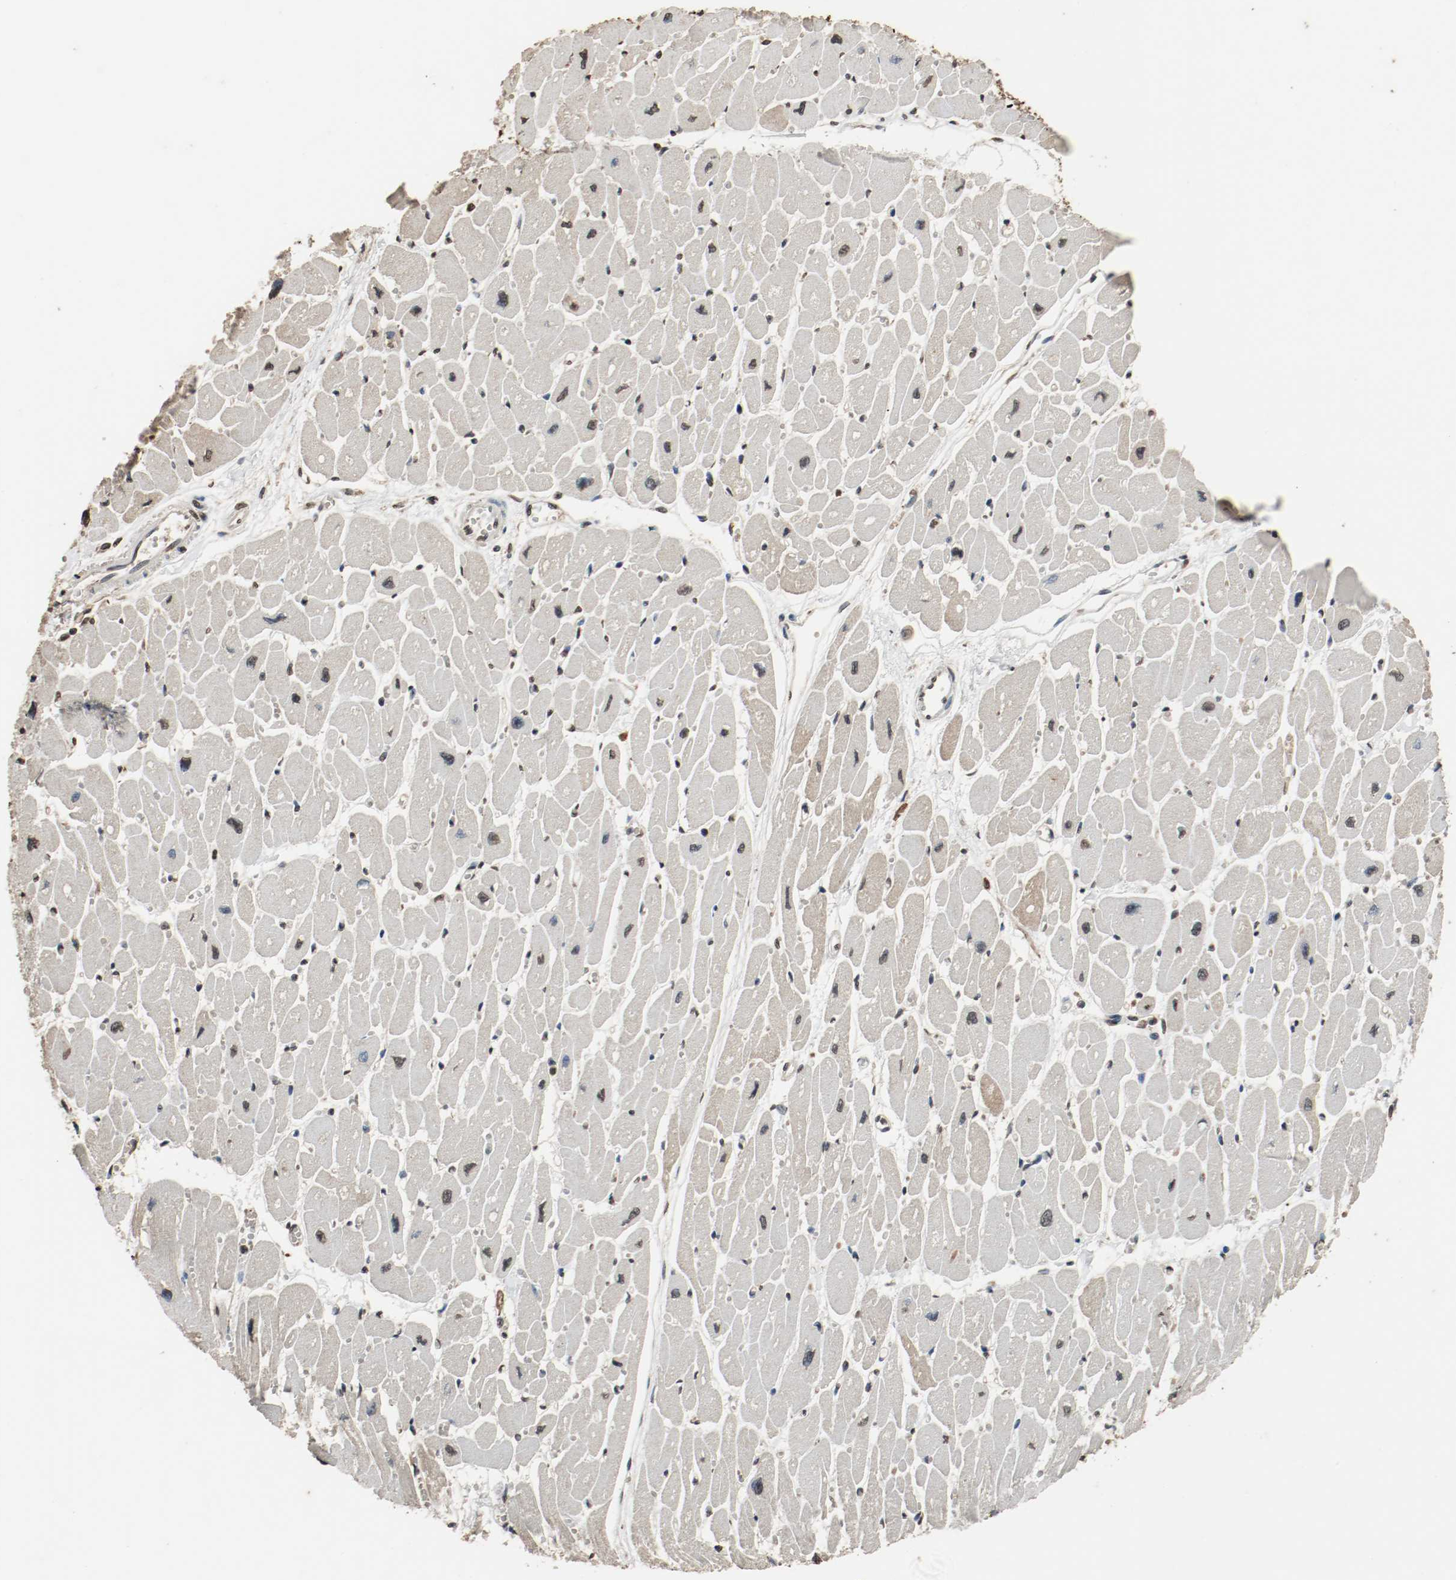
{"staining": {"intensity": "weak", "quantity": "<25%", "location": "cytoplasmic/membranous"}, "tissue": "heart muscle", "cell_type": "Cardiomyocytes", "image_type": "normal", "snomed": [{"axis": "morphology", "description": "Normal tissue, NOS"}, {"axis": "topography", "description": "Heart"}], "caption": "A high-resolution histopathology image shows immunohistochemistry staining of unremarkable heart muscle, which demonstrates no significant staining in cardiomyocytes.", "gene": "RTN4", "patient": {"sex": "female", "age": 54}}